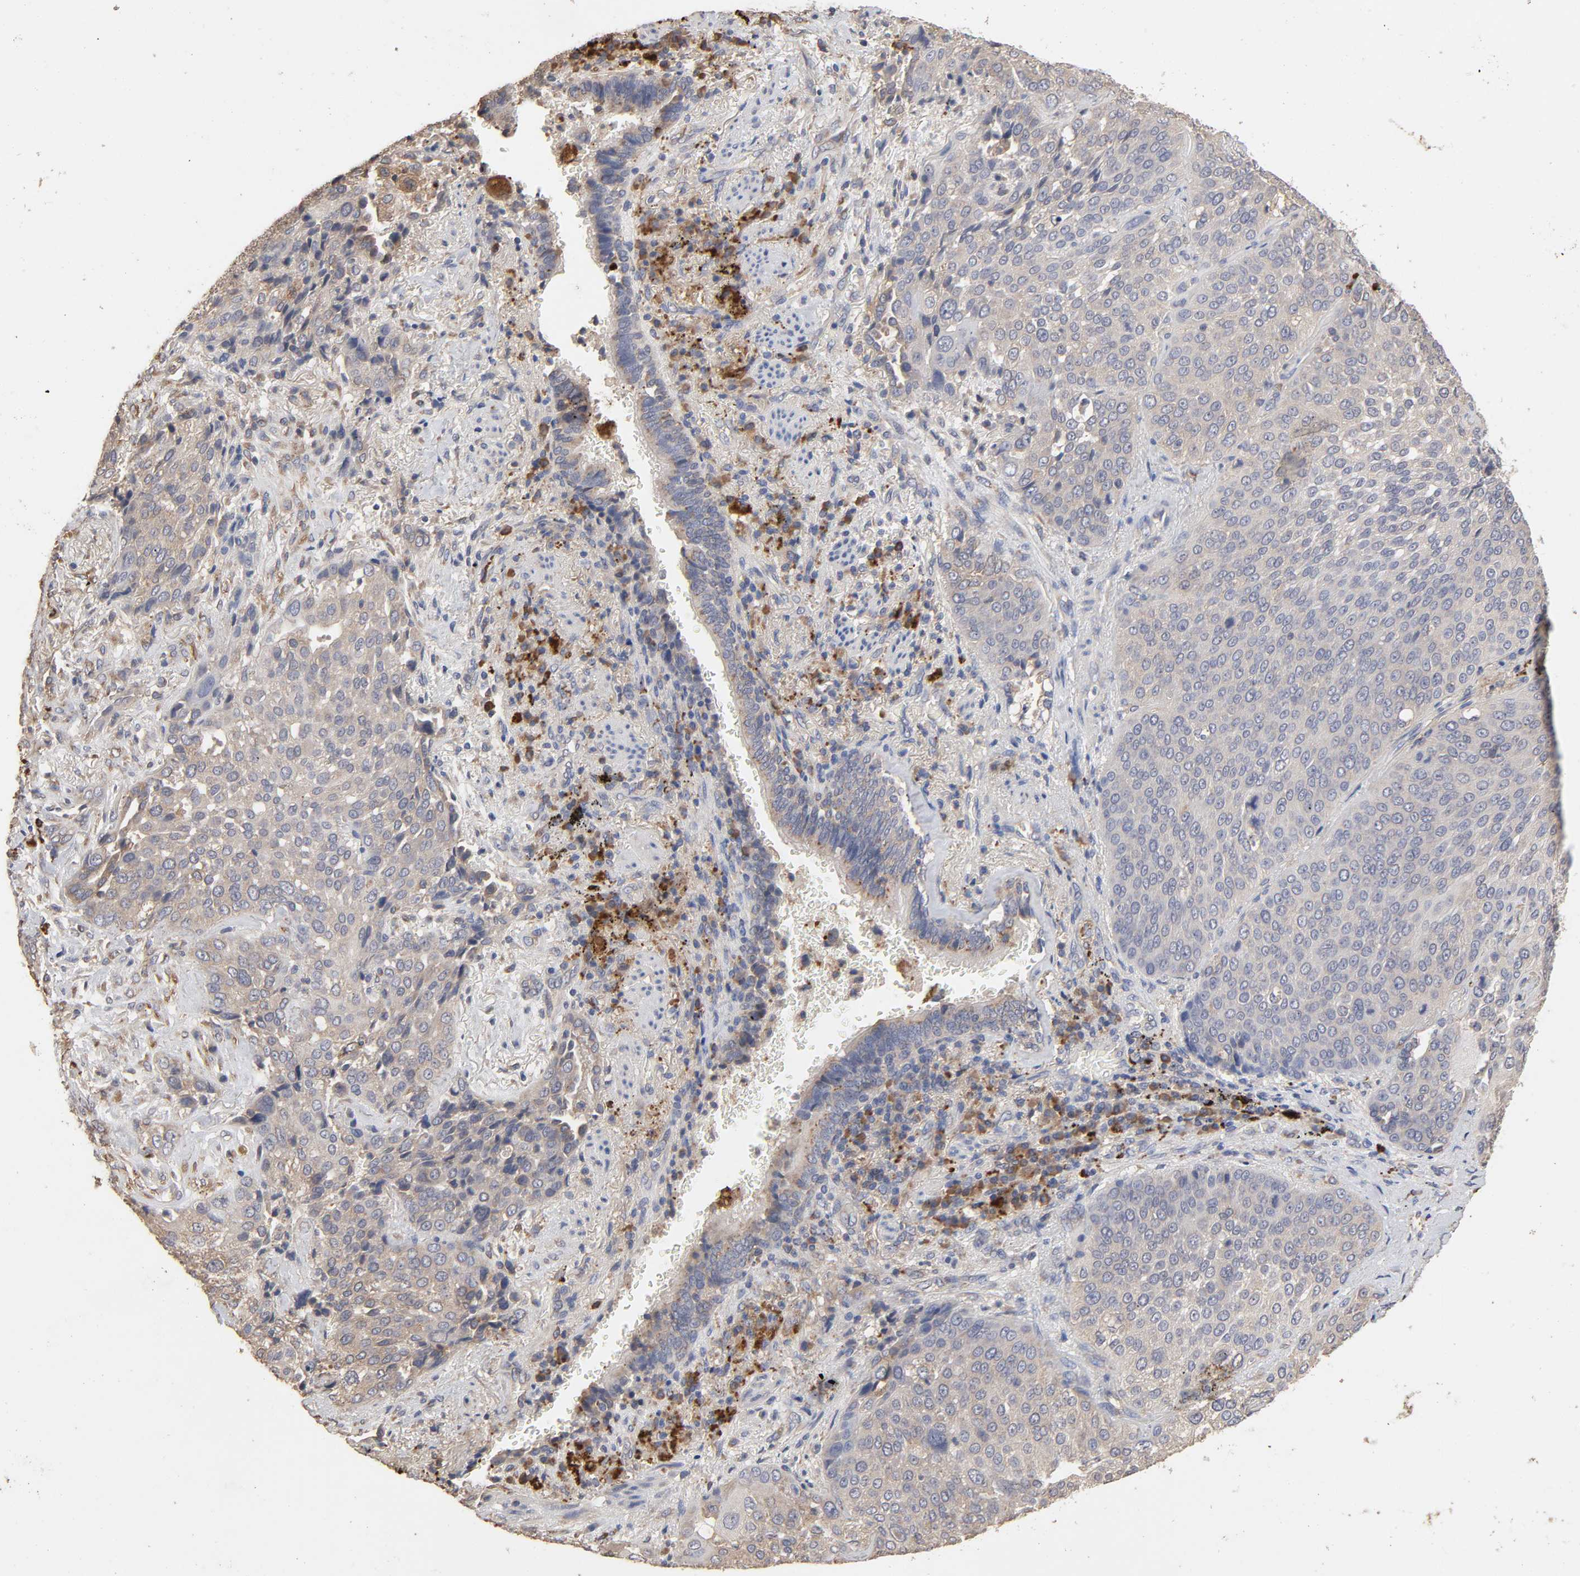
{"staining": {"intensity": "weak", "quantity": "25%-75%", "location": "cytoplasmic/membranous"}, "tissue": "lung cancer", "cell_type": "Tumor cells", "image_type": "cancer", "snomed": [{"axis": "morphology", "description": "Squamous cell carcinoma, NOS"}, {"axis": "topography", "description": "Lung"}], "caption": "The histopathology image exhibits a brown stain indicating the presence of a protein in the cytoplasmic/membranous of tumor cells in squamous cell carcinoma (lung).", "gene": "EIF4G2", "patient": {"sex": "male", "age": 54}}